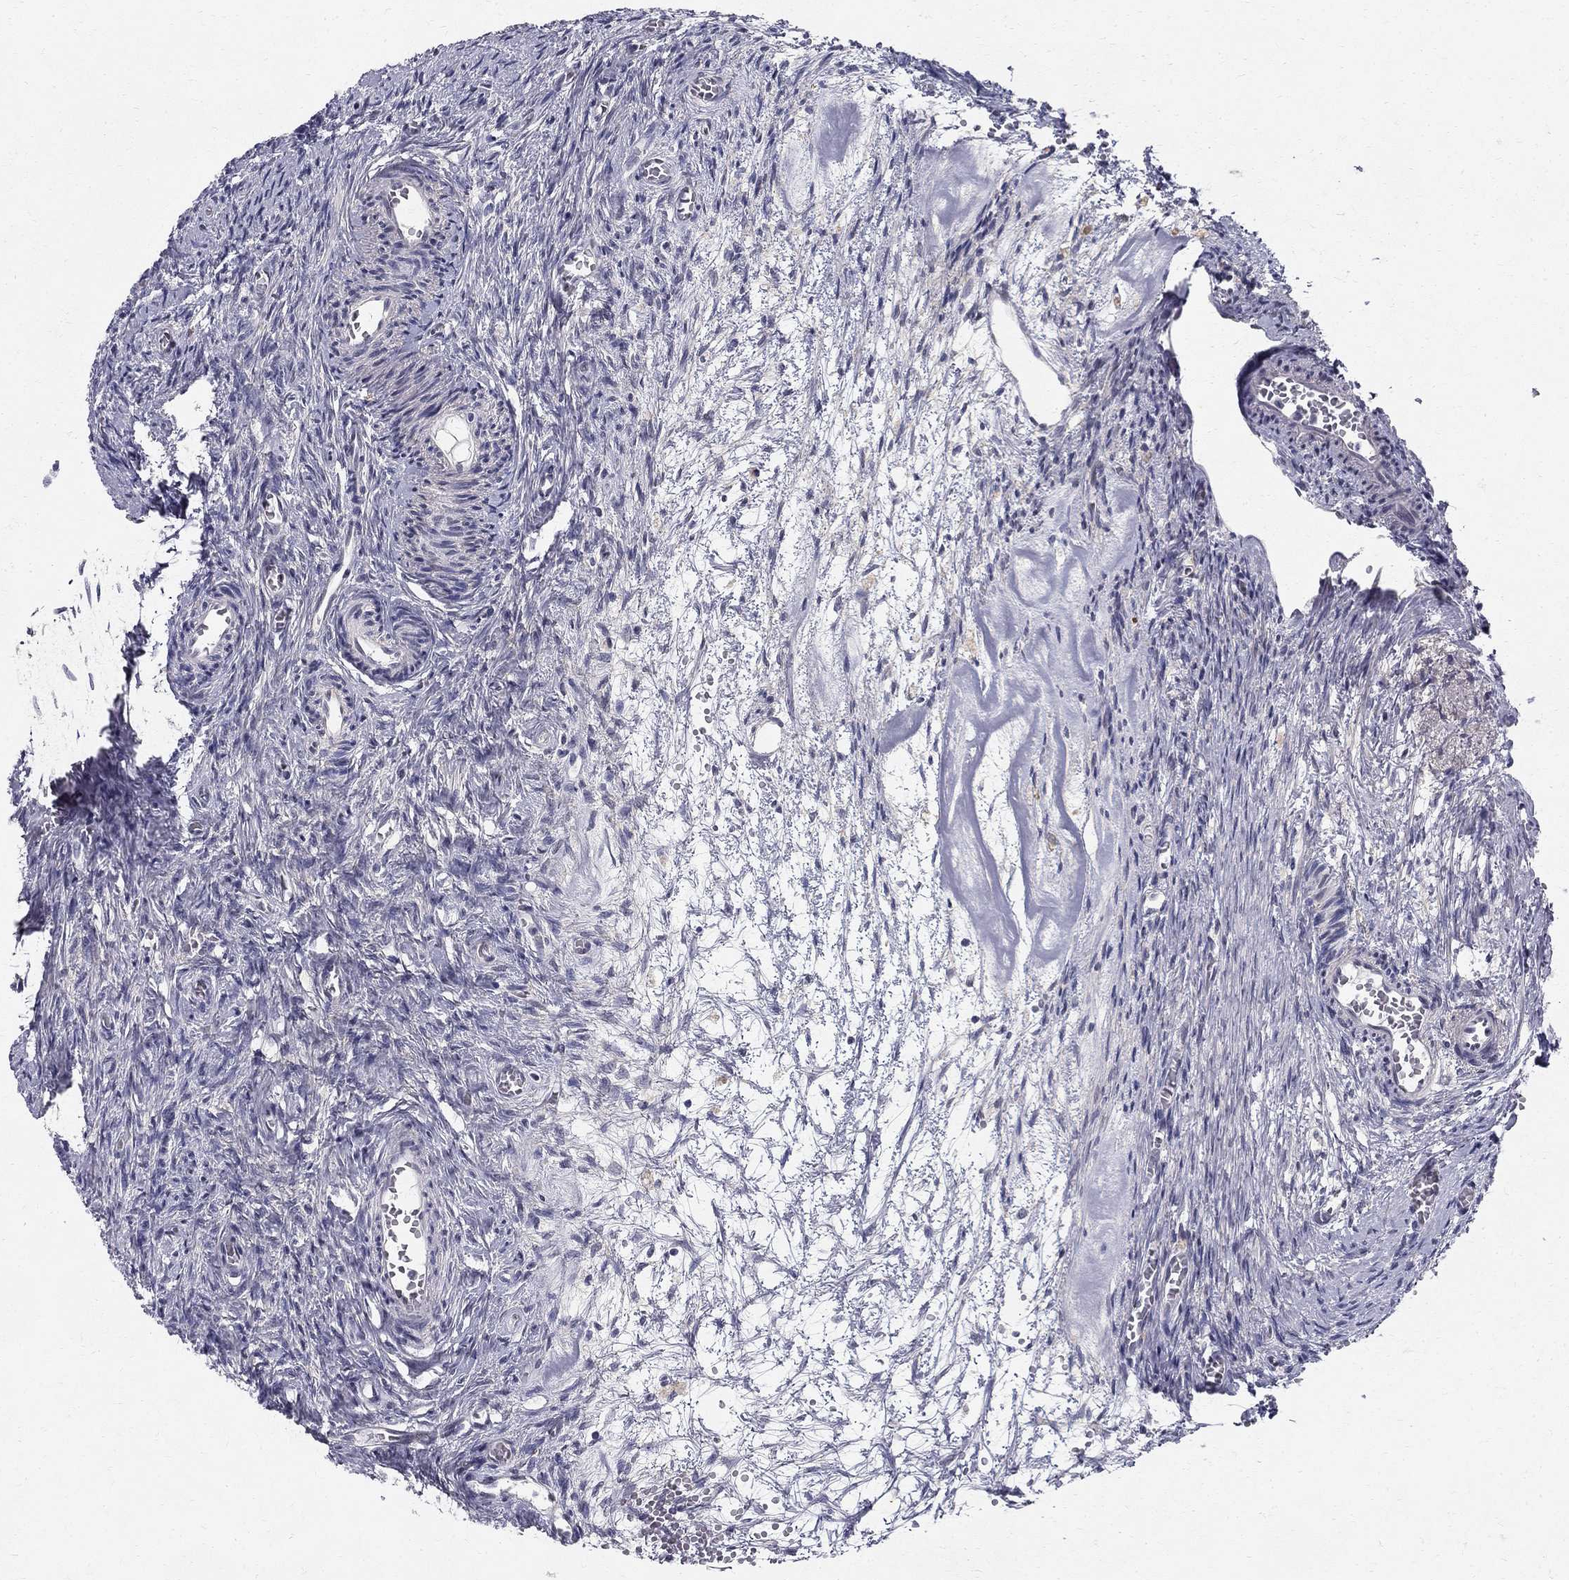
{"staining": {"intensity": "negative", "quantity": "none", "location": "none"}, "tissue": "ovary", "cell_type": "Ovarian stroma cells", "image_type": "normal", "snomed": [{"axis": "morphology", "description": "Normal tissue, NOS"}, {"axis": "topography", "description": "Ovary"}], "caption": "Immunohistochemical staining of unremarkable ovary shows no significant expression in ovarian stroma cells.", "gene": "CLIC6", "patient": {"sex": "female", "age": 39}}